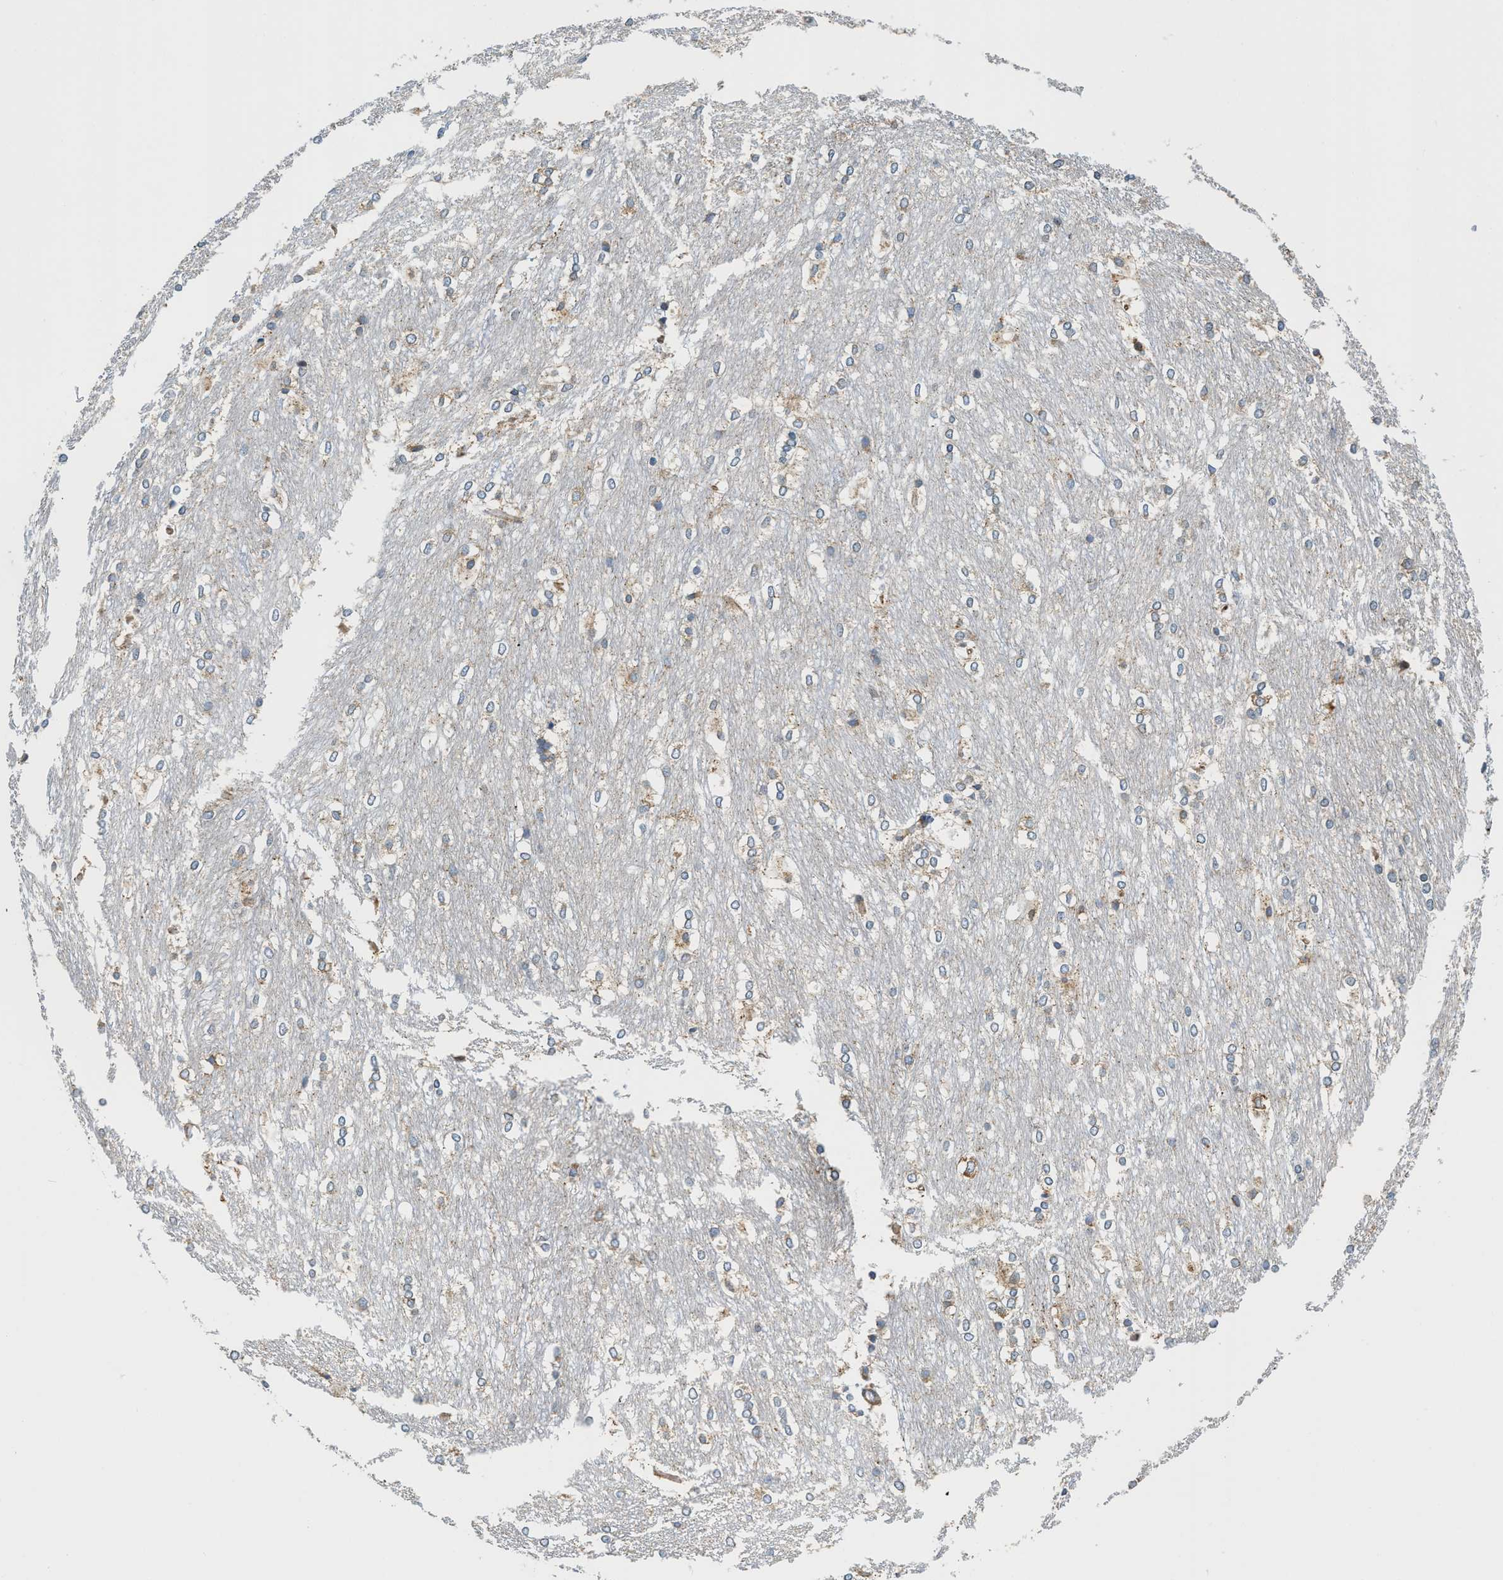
{"staining": {"intensity": "moderate", "quantity": "<25%", "location": "cytoplasmic/membranous"}, "tissue": "caudate", "cell_type": "Glial cells", "image_type": "normal", "snomed": [{"axis": "morphology", "description": "Normal tissue, NOS"}, {"axis": "topography", "description": "Lateral ventricle wall"}], "caption": "Human caudate stained with a brown dye demonstrates moderate cytoplasmic/membranous positive expression in approximately <25% of glial cells.", "gene": "HSD17B12", "patient": {"sex": "female", "age": 19}}